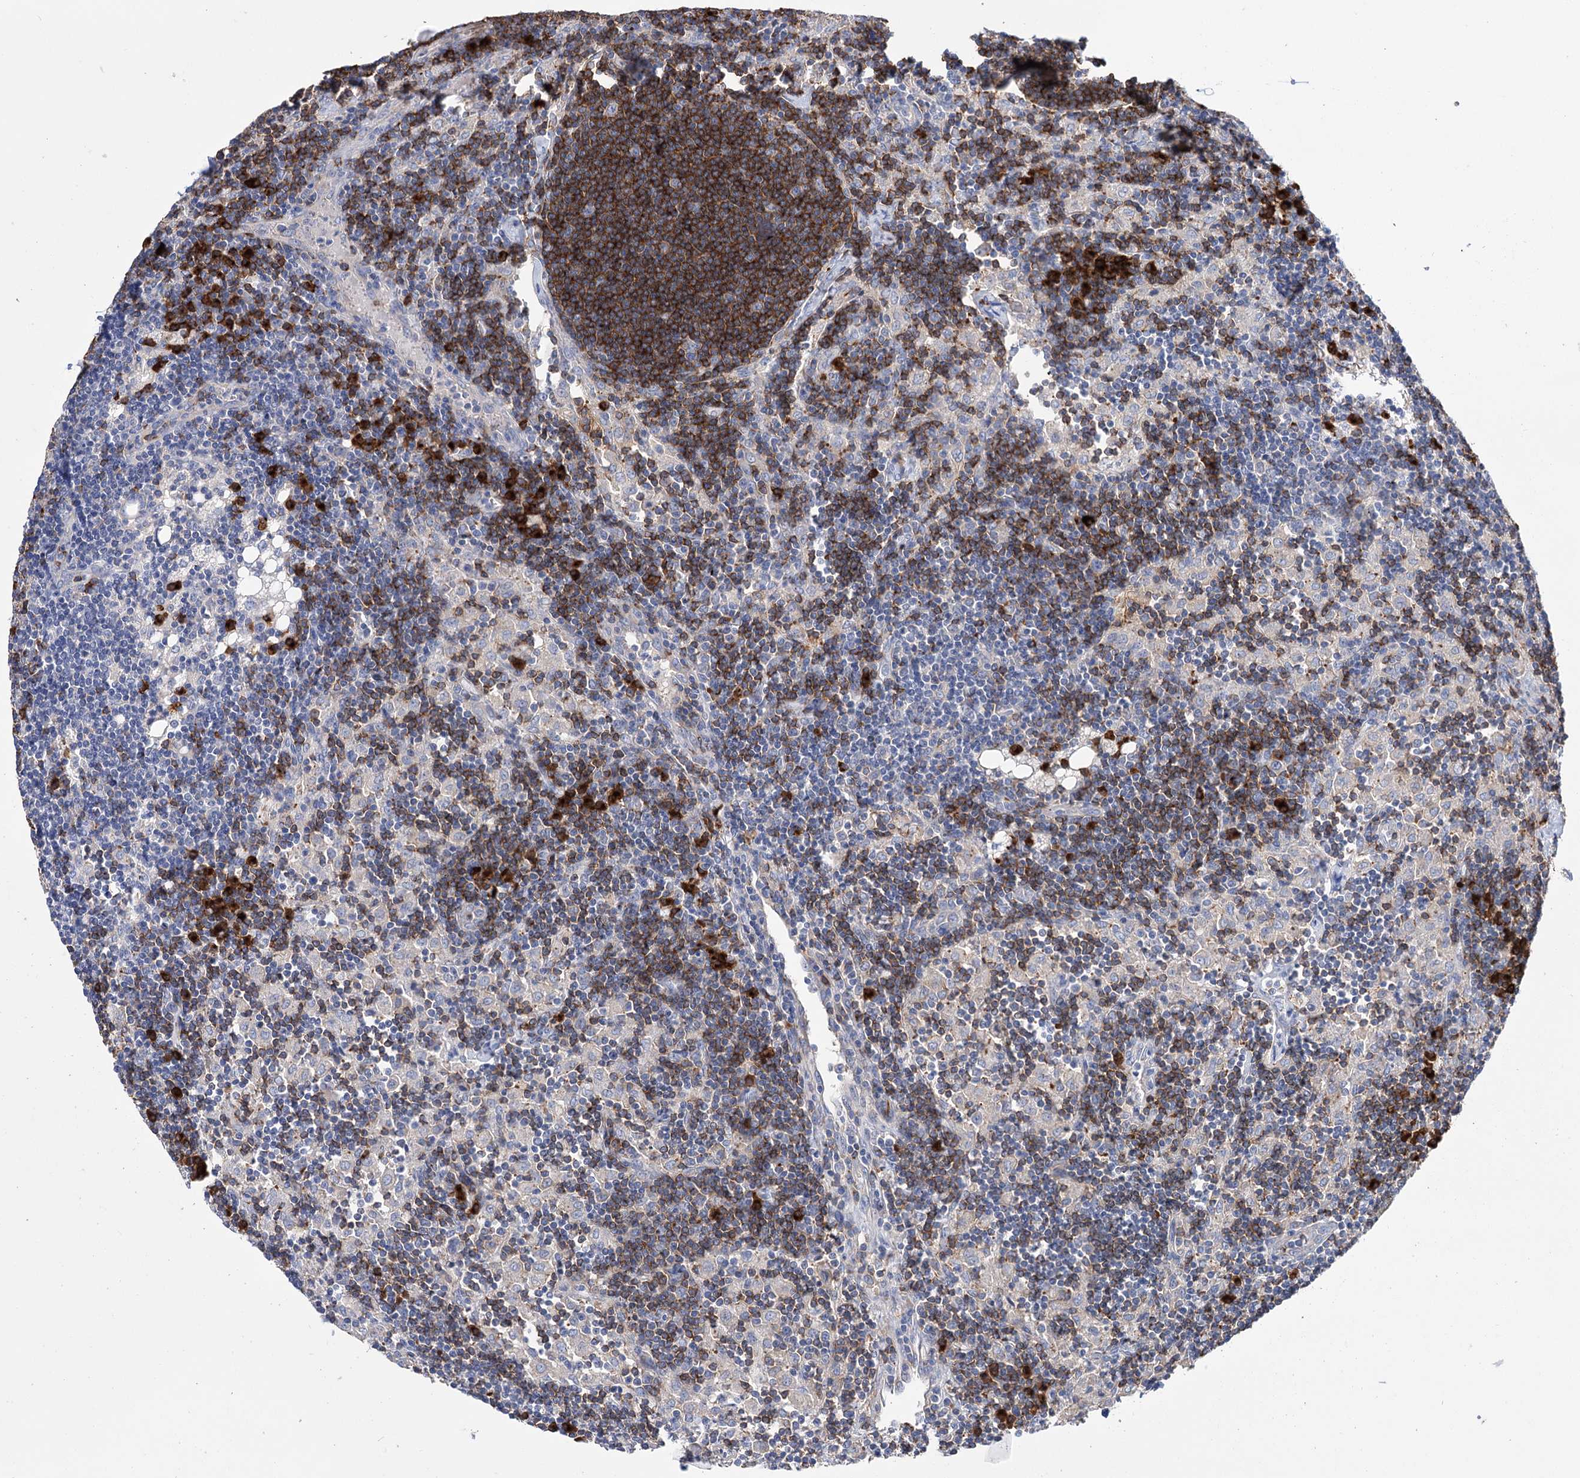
{"staining": {"intensity": "moderate", "quantity": "25%-75%", "location": "cytoplasmic/membranous"}, "tissue": "lymph node", "cell_type": "Germinal center cells", "image_type": "normal", "snomed": [{"axis": "morphology", "description": "Normal tissue, NOS"}, {"axis": "topography", "description": "Lymph node"}], "caption": "DAB immunohistochemical staining of normal lymph node displays moderate cytoplasmic/membranous protein positivity in approximately 25%-75% of germinal center cells. (brown staining indicates protein expression, while blue staining denotes nuclei).", "gene": "BBS4", "patient": {"sex": "male", "age": 24}}